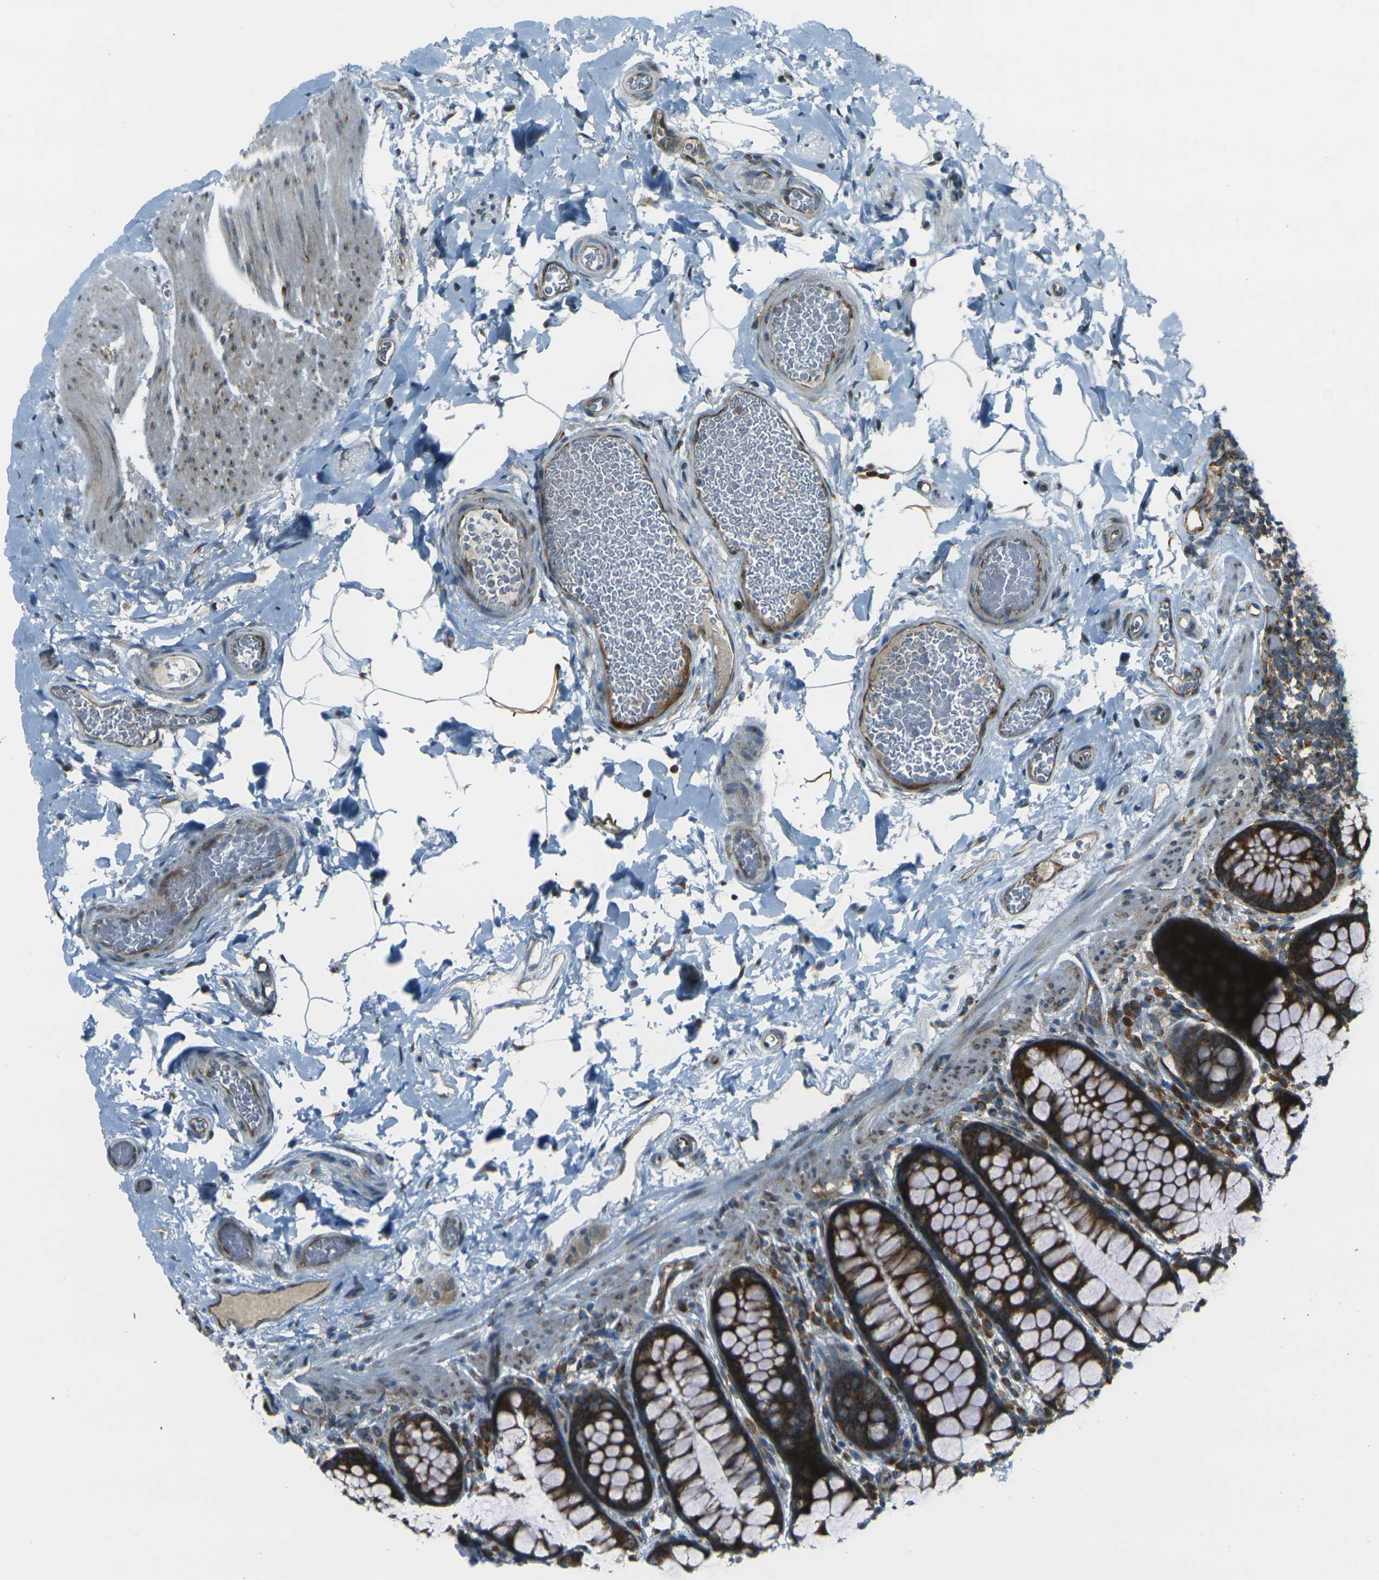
{"staining": {"intensity": "weak", "quantity": ">75%", "location": "cytoplasmic/membranous"}, "tissue": "colon", "cell_type": "Endothelial cells", "image_type": "normal", "snomed": [{"axis": "morphology", "description": "Normal tissue, NOS"}, {"axis": "topography", "description": "Colon"}], "caption": "An image of human colon stained for a protein shows weak cytoplasmic/membranous brown staining in endothelial cells.", "gene": "CELSR2", "patient": {"sex": "female", "age": 80}}